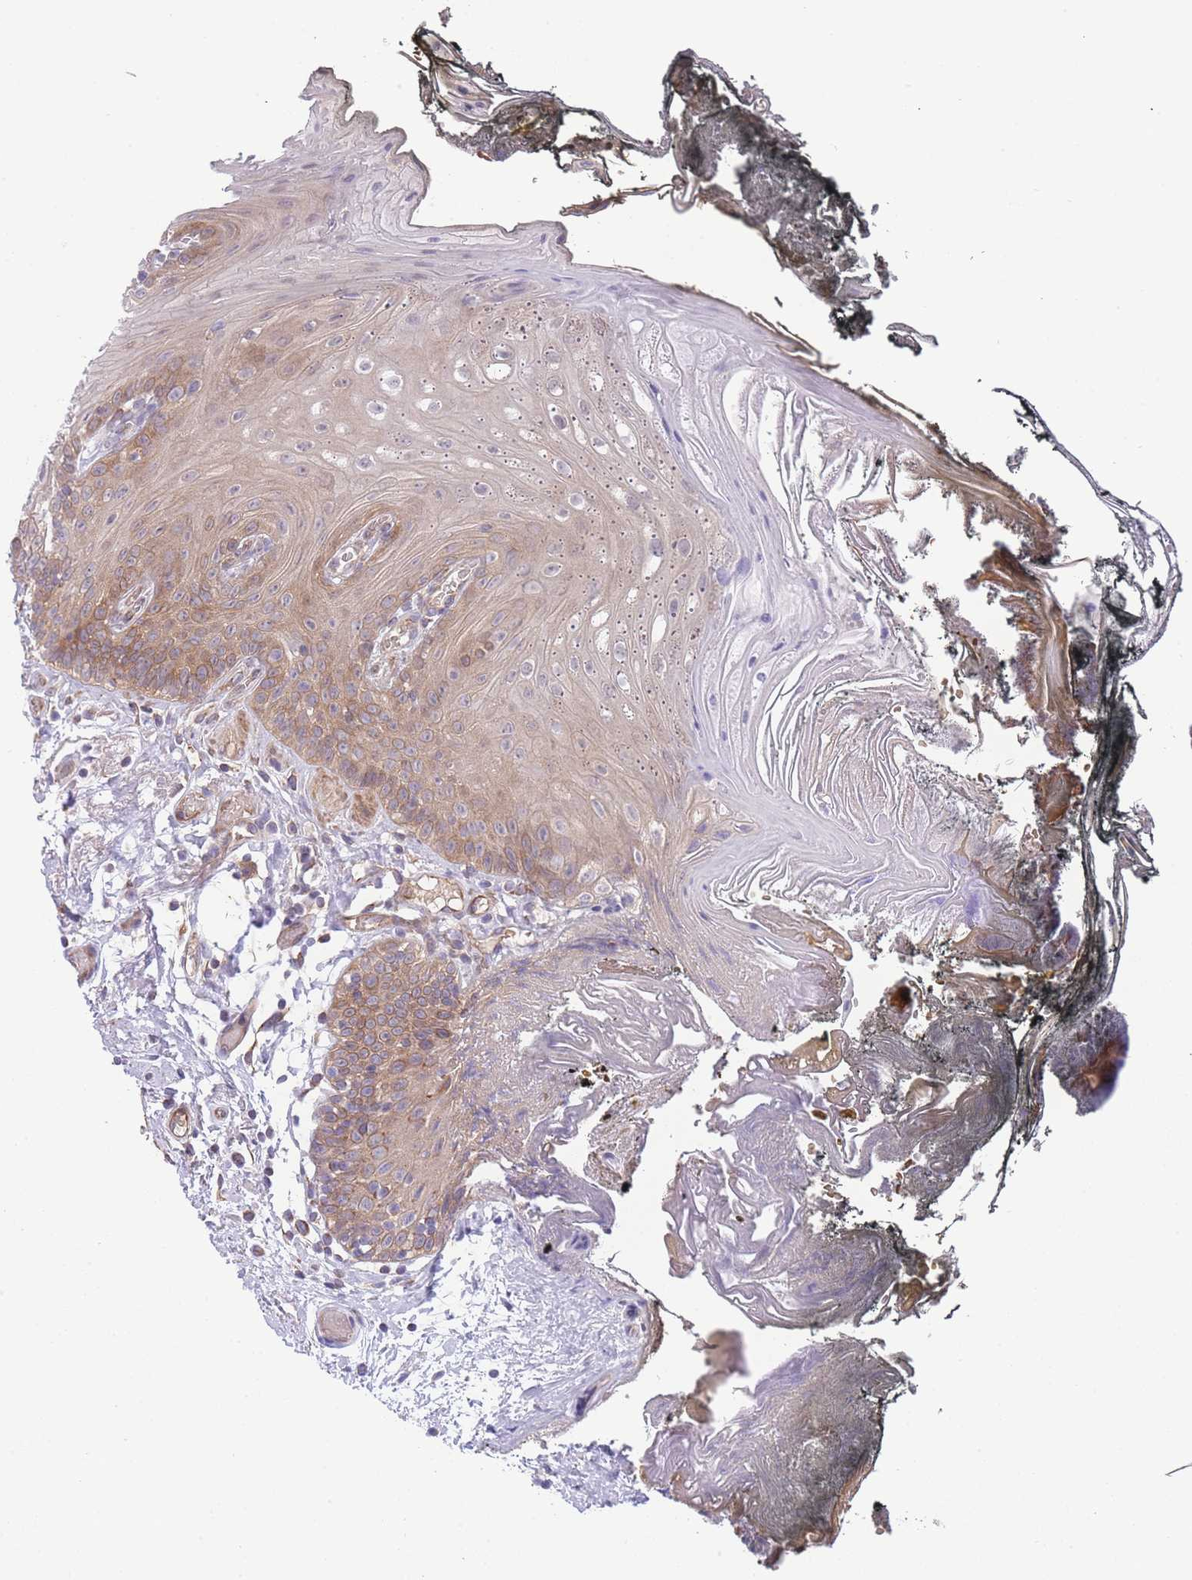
{"staining": {"intensity": "moderate", "quantity": "25%-75%", "location": "cytoplasmic/membranous"}, "tissue": "oral mucosa", "cell_type": "Squamous epithelial cells", "image_type": "normal", "snomed": [{"axis": "morphology", "description": "Normal tissue, NOS"}, {"axis": "morphology", "description": "Squamous cell carcinoma, NOS"}, {"axis": "topography", "description": "Oral tissue"}, {"axis": "topography", "description": "Head-Neck"}], "caption": "Brown immunohistochemical staining in normal oral mucosa shows moderate cytoplasmic/membranous positivity in about 25%-75% of squamous epithelial cells.", "gene": "WWOX", "patient": {"sex": "female", "age": 81}}